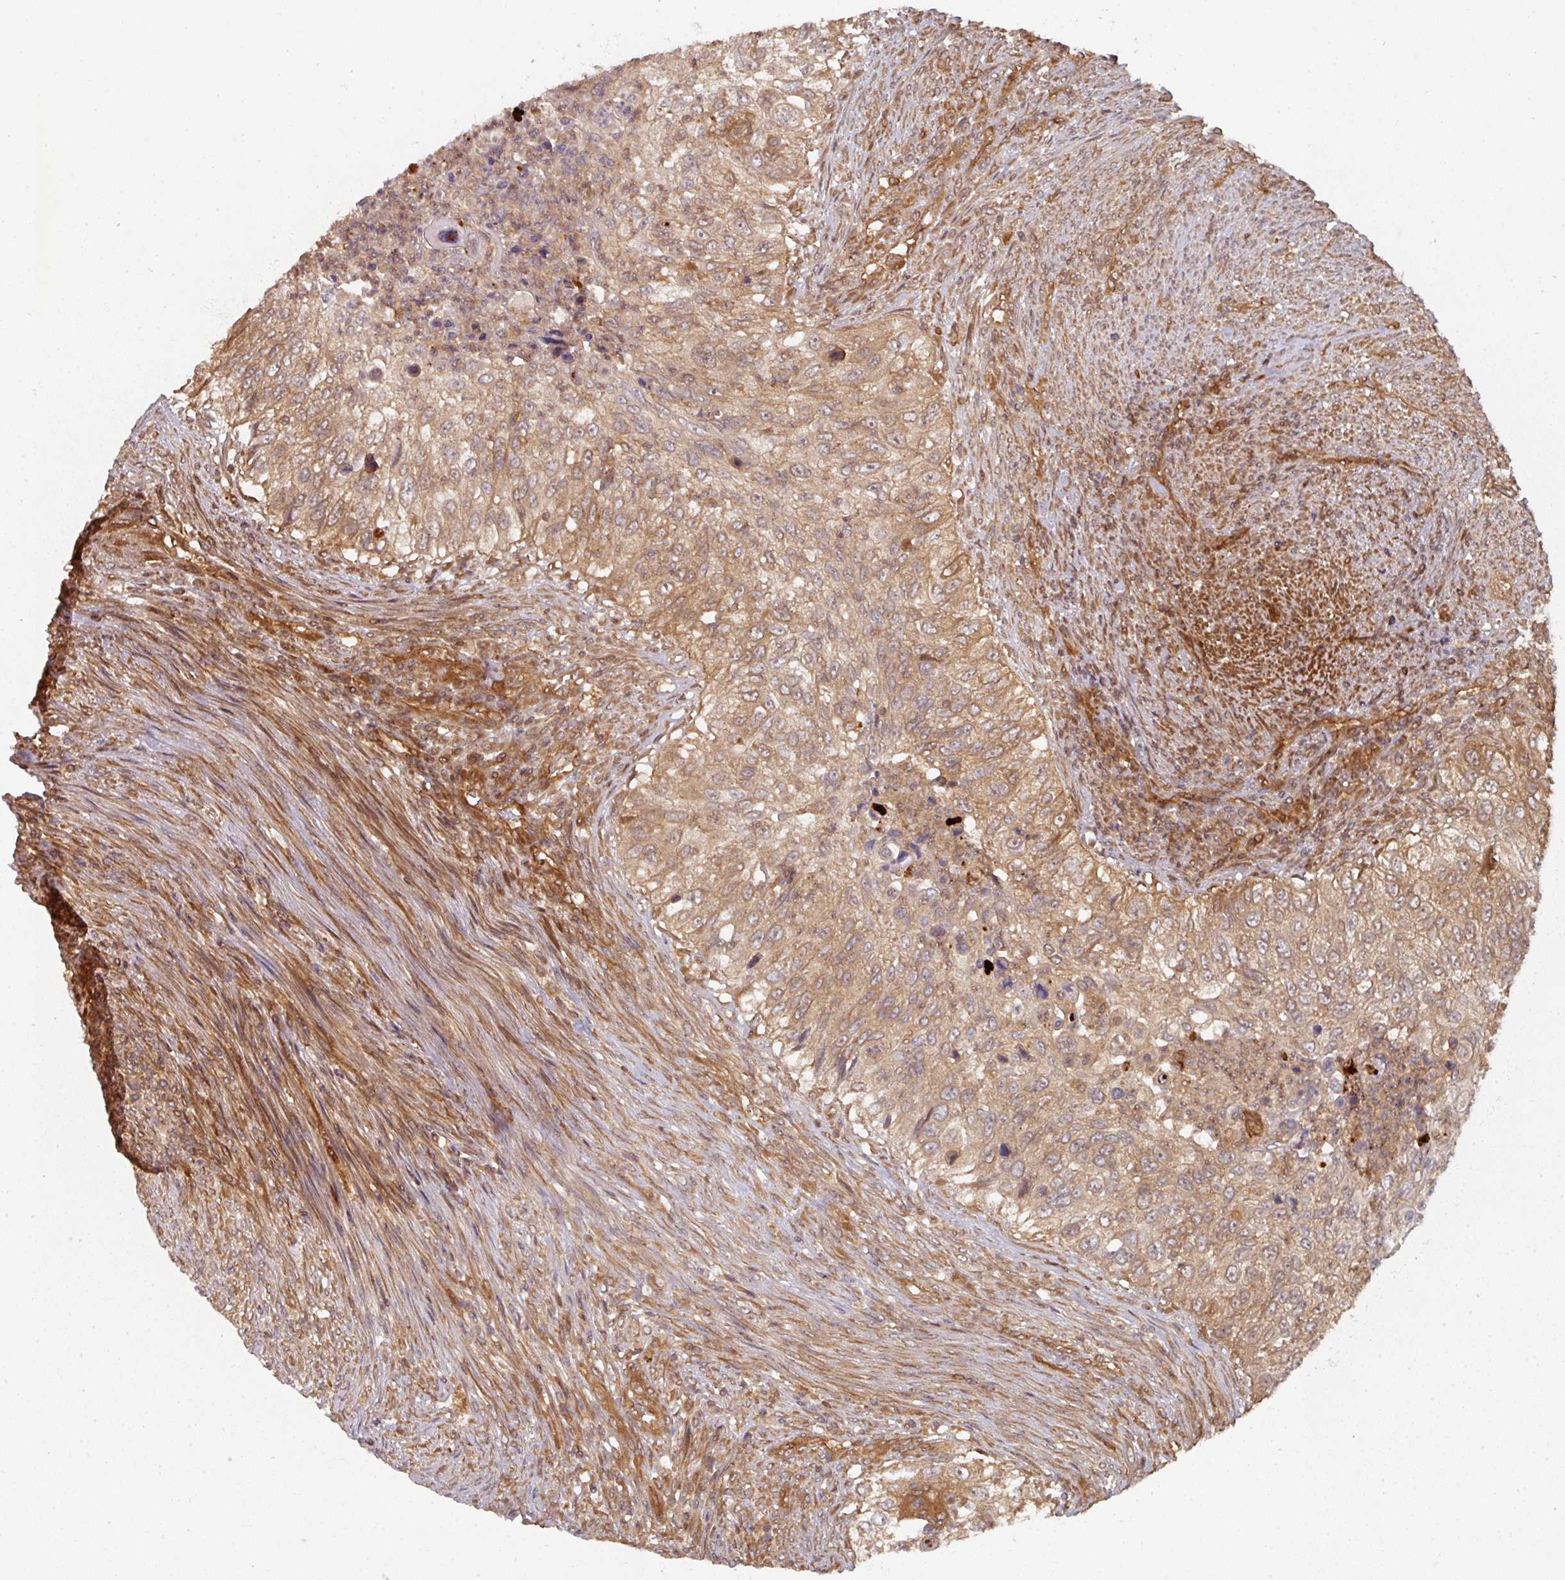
{"staining": {"intensity": "moderate", "quantity": ">75%", "location": "cytoplasmic/membranous"}, "tissue": "urothelial cancer", "cell_type": "Tumor cells", "image_type": "cancer", "snomed": [{"axis": "morphology", "description": "Urothelial carcinoma, High grade"}, {"axis": "topography", "description": "Urinary bladder"}], "caption": "Immunohistochemical staining of human high-grade urothelial carcinoma shows moderate cytoplasmic/membranous protein expression in about >75% of tumor cells.", "gene": "EIF4EBP2", "patient": {"sex": "female", "age": 60}}